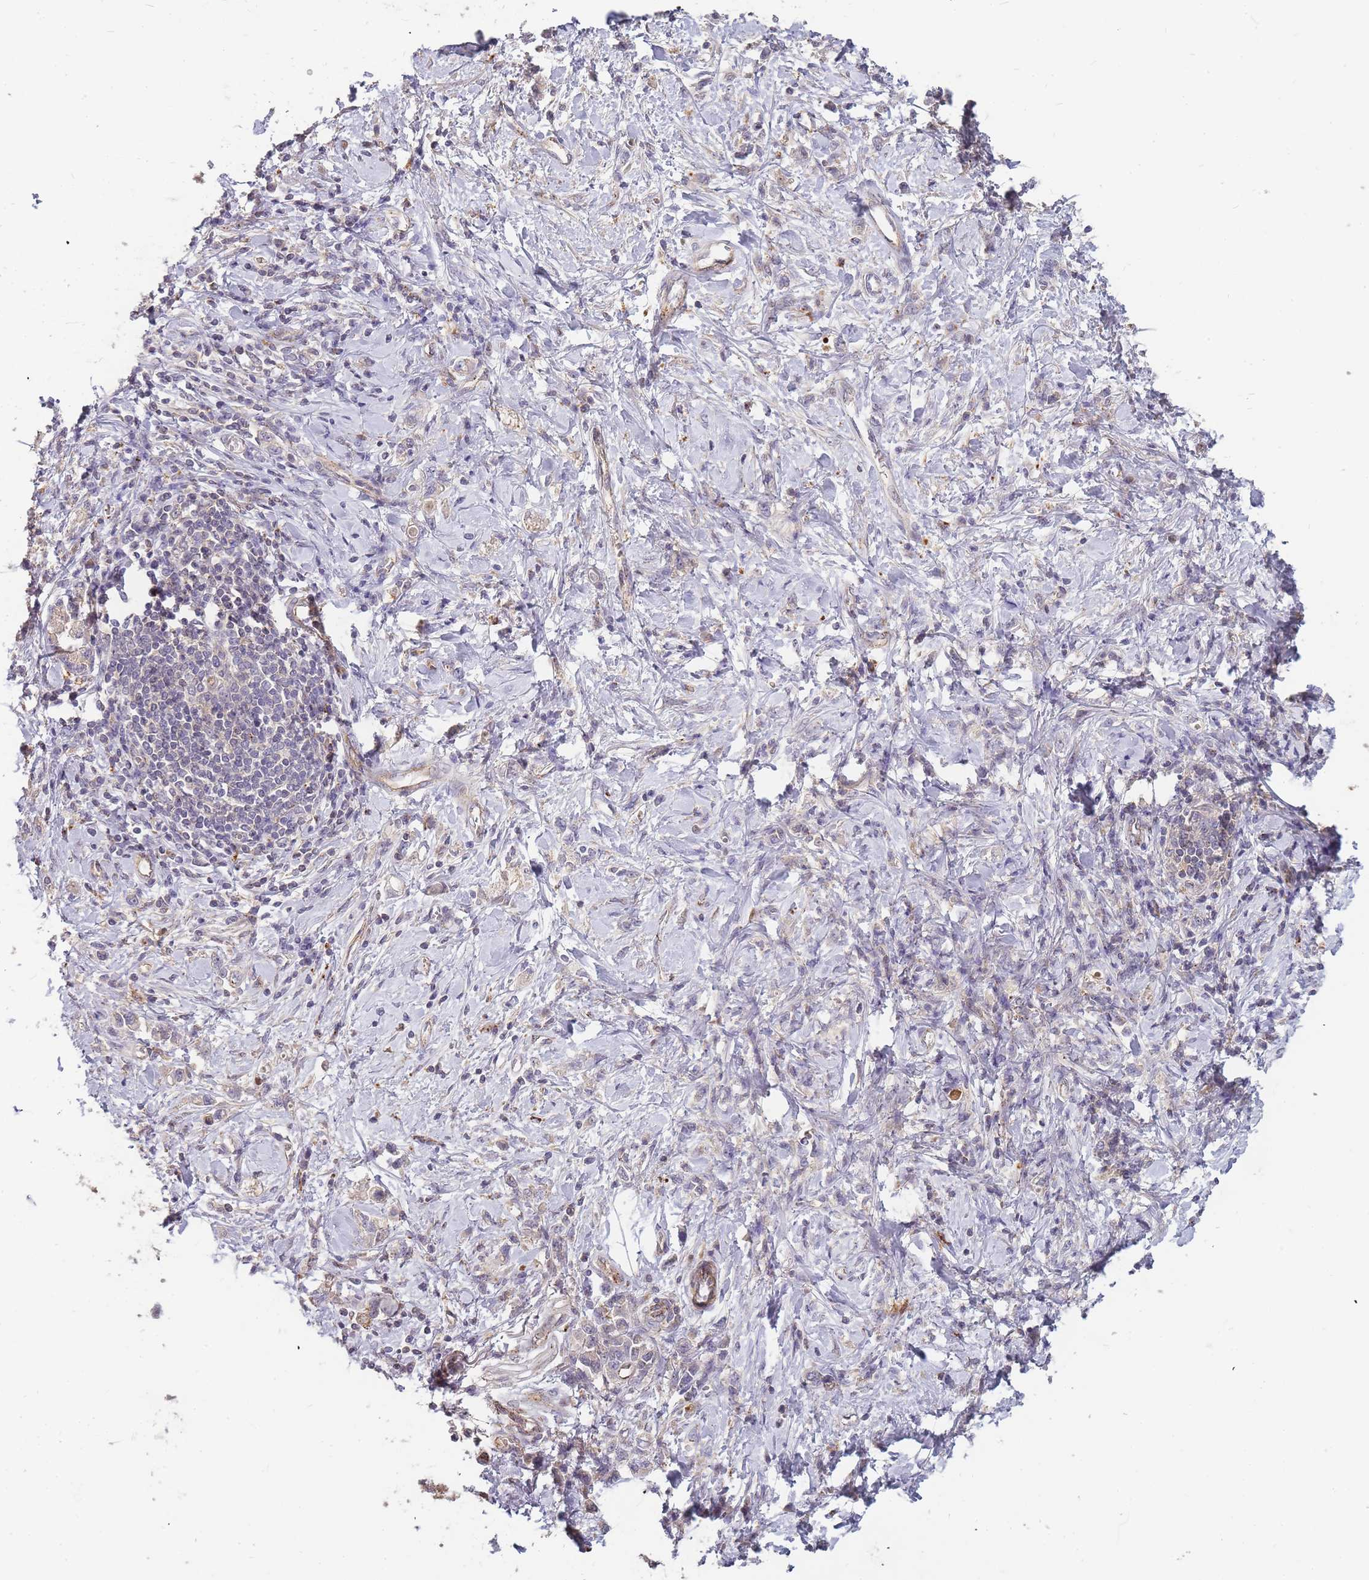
{"staining": {"intensity": "negative", "quantity": "none", "location": "none"}, "tissue": "stomach cancer", "cell_type": "Tumor cells", "image_type": "cancer", "snomed": [{"axis": "morphology", "description": "Adenocarcinoma, NOS"}, {"axis": "topography", "description": "Stomach"}], "caption": "Immunohistochemistry (IHC) of human stomach adenocarcinoma reveals no expression in tumor cells.", "gene": "ATG5", "patient": {"sex": "female", "age": 76}}